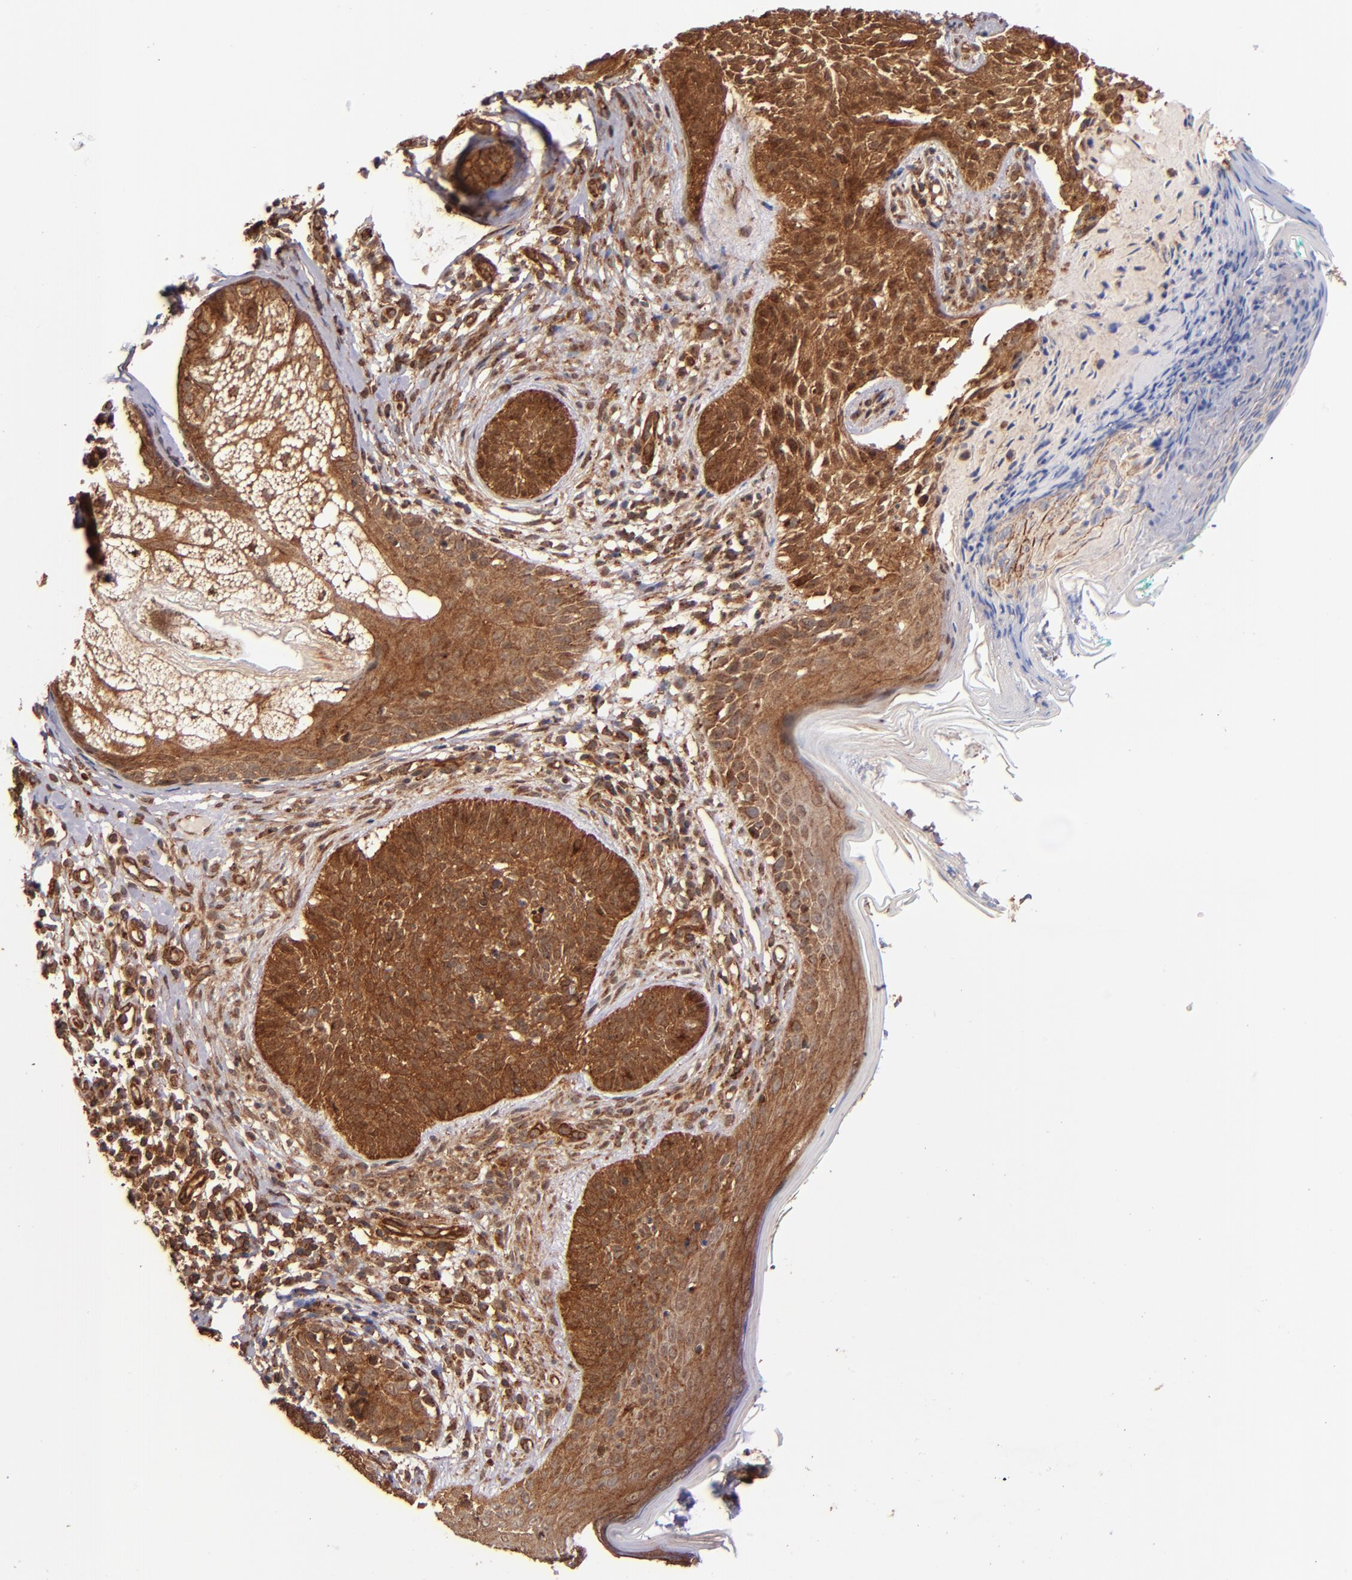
{"staining": {"intensity": "strong", "quantity": ">75%", "location": "cytoplasmic/membranous"}, "tissue": "skin cancer", "cell_type": "Tumor cells", "image_type": "cancer", "snomed": [{"axis": "morphology", "description": "Normal tissue, NOS"}, {"axis": "morphology", "description": "Basal cell carcinoma"}, {"axis": "topography", "description": "Skin"}], "caption": "Tumor cells display strong cytoplasmic/membranous staining in about >75% of cells in skin cancer. Nuclei are stained in blue.", "gene": "STX8", "patient": {"sex": "male", "age": 76}}